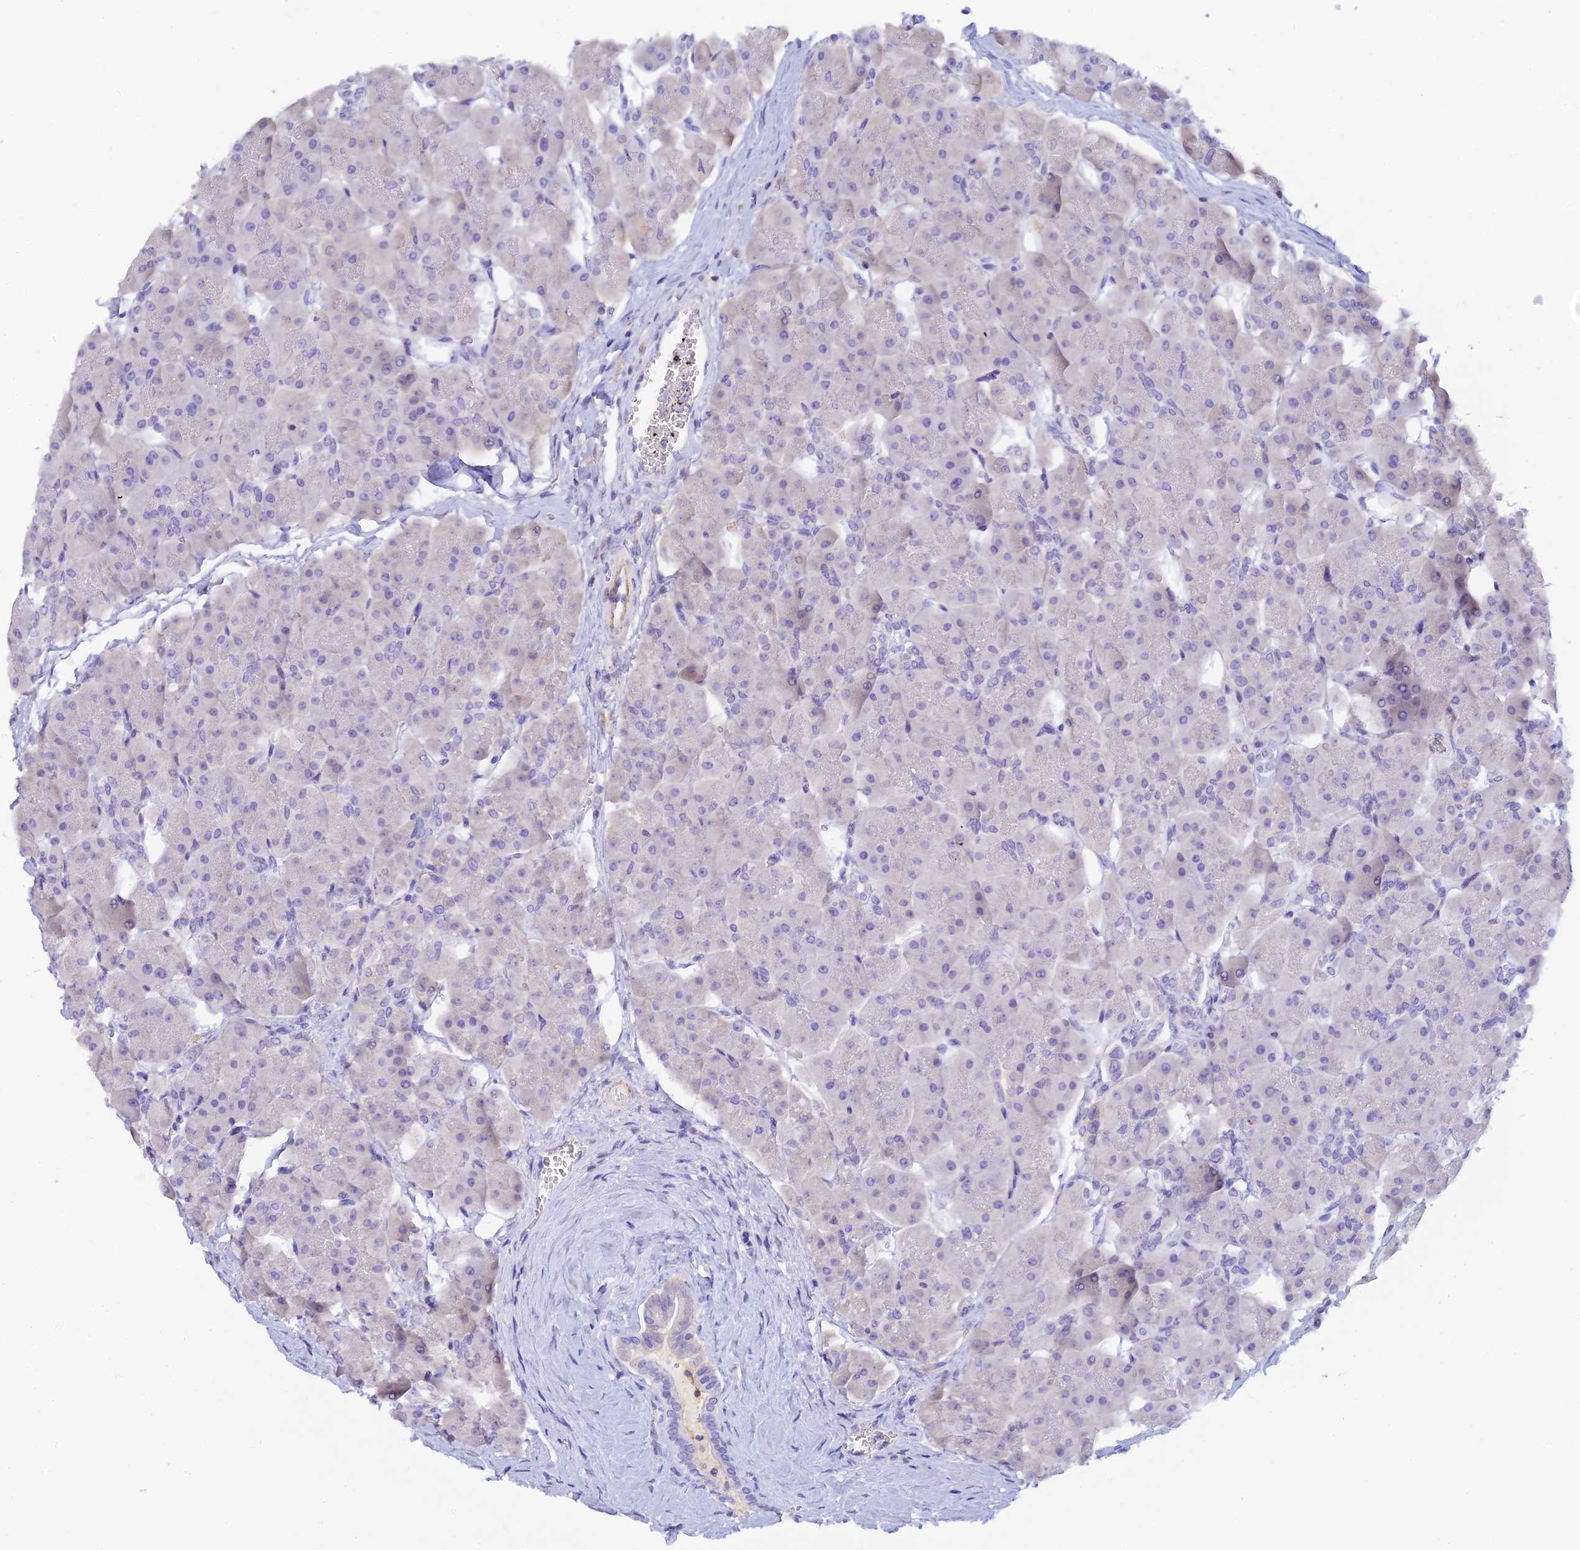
{"staining": {"intensity": "moderate", "quantity": "<25%", "location": "cytoplasmic/membranous"}, "tissue": "pancreas", "cell_type": "Exocrine glandular cells", "image_type": "normal", "snomed": [{"axis": "morphology", "description": "Normal tissue, NOS"}, {"axis": "topography", "description": "Pancreas"}], "caption": "DAB (3,3'-diaminobenzidine) immunohistochemical staining of unremarkable pancreas shows moderate cytoplasmic/membranous protein positivity in about <25% of exocrine glandular cells. (DAB (3,3'-diaminobenzidine) = brown stain, brightfield microscopy at high magnification).", "gene": "C12orf29", "patient": {"sex": "male", "age": 66}}